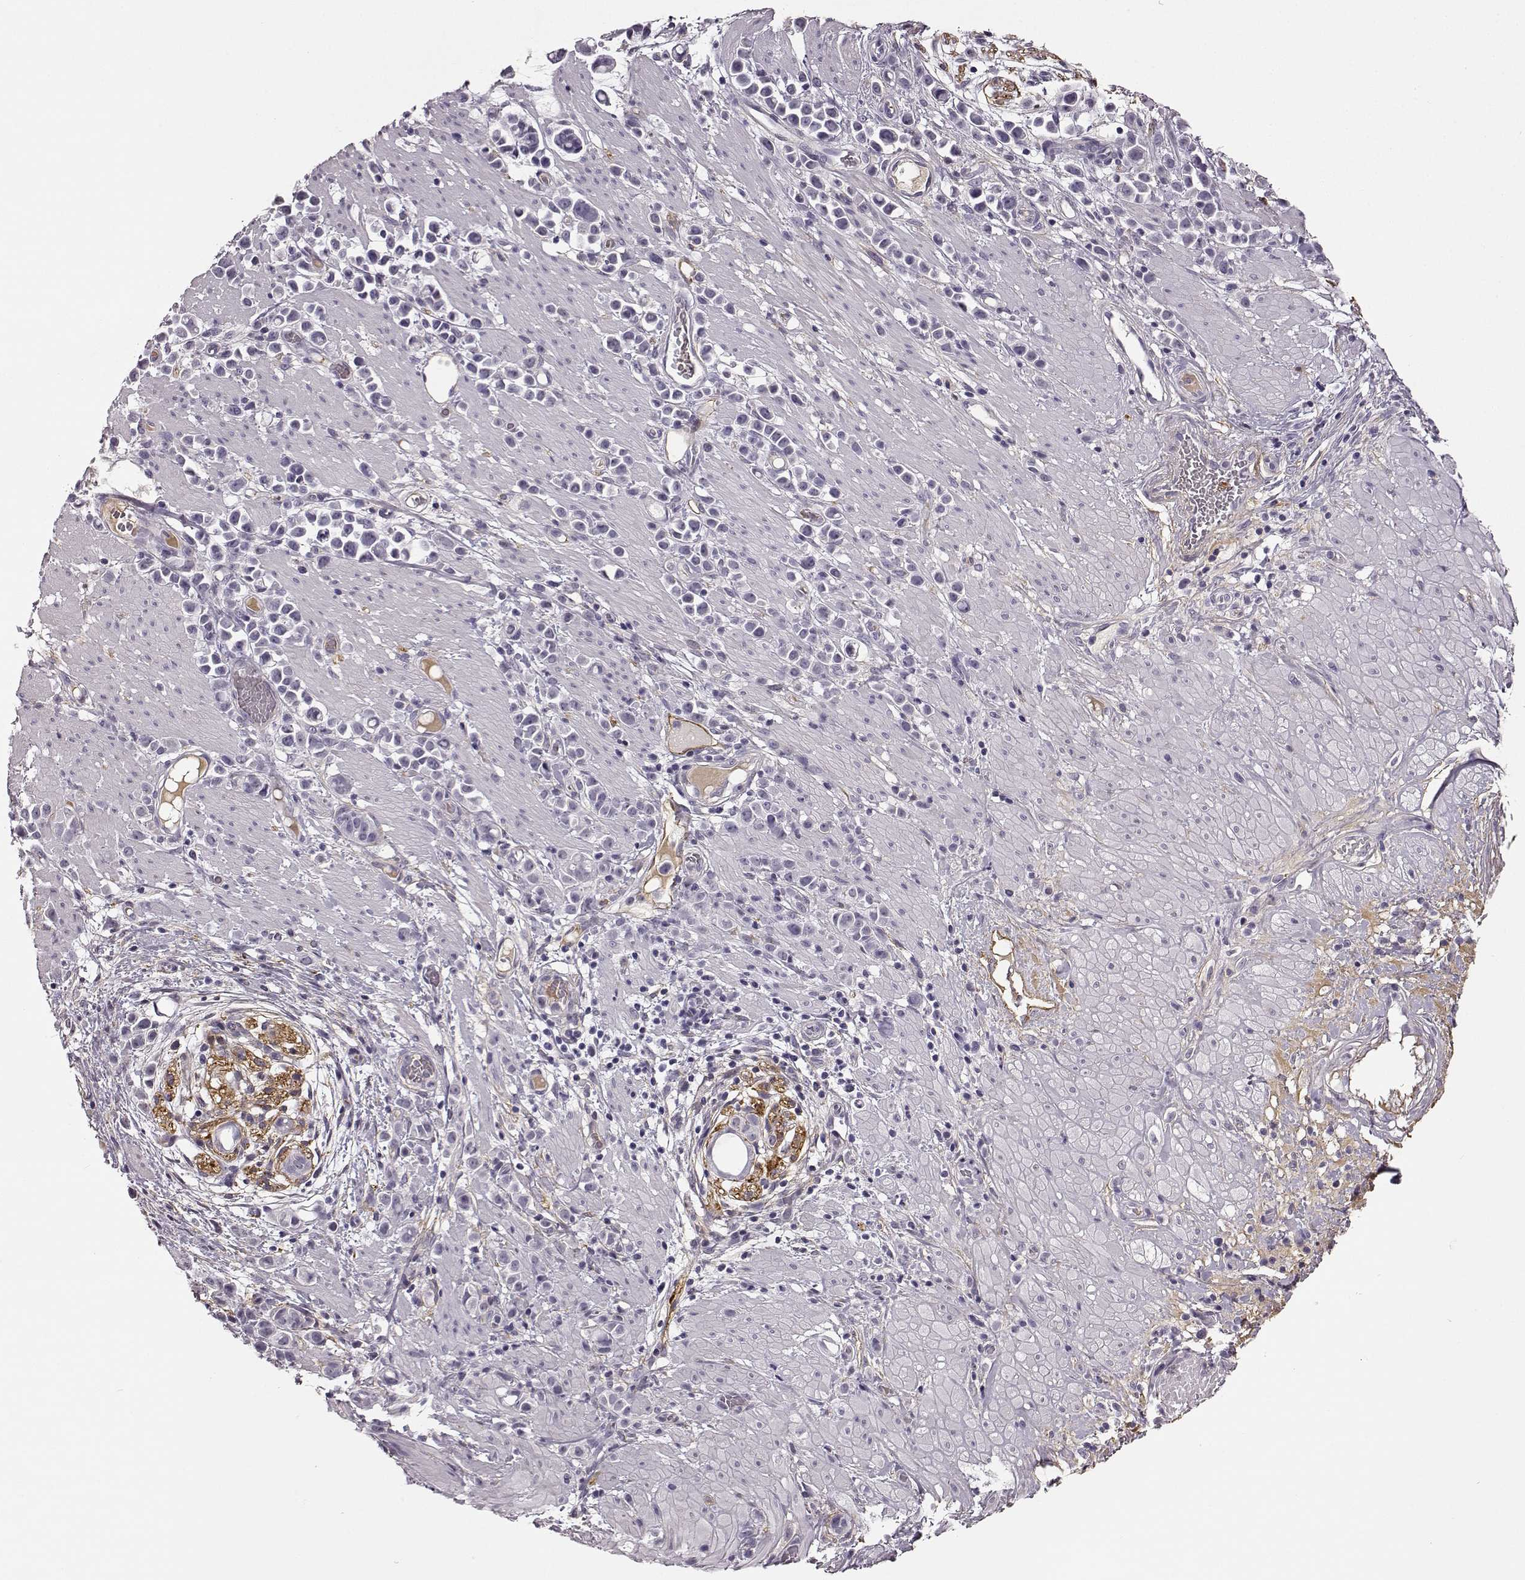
{"staining": {"intensity": "negative", "quantity": "none", "location": "none"}, "tissue": "stomach cancer", "cell_type": "Tumor cells", "image_type": "cancer", "snomed": [{"axis": "morphology", "description": "Adenocarcinoma, NOS"}, {"axis": "topography", "description": "Stomach"}], "caption": "The immunohistochemistry image has no significant positivity in tumor cells of stomach adenocarcinoma tissue.", "gene": "TRIM69", "patient": {"sex": "male", "age": 82}}